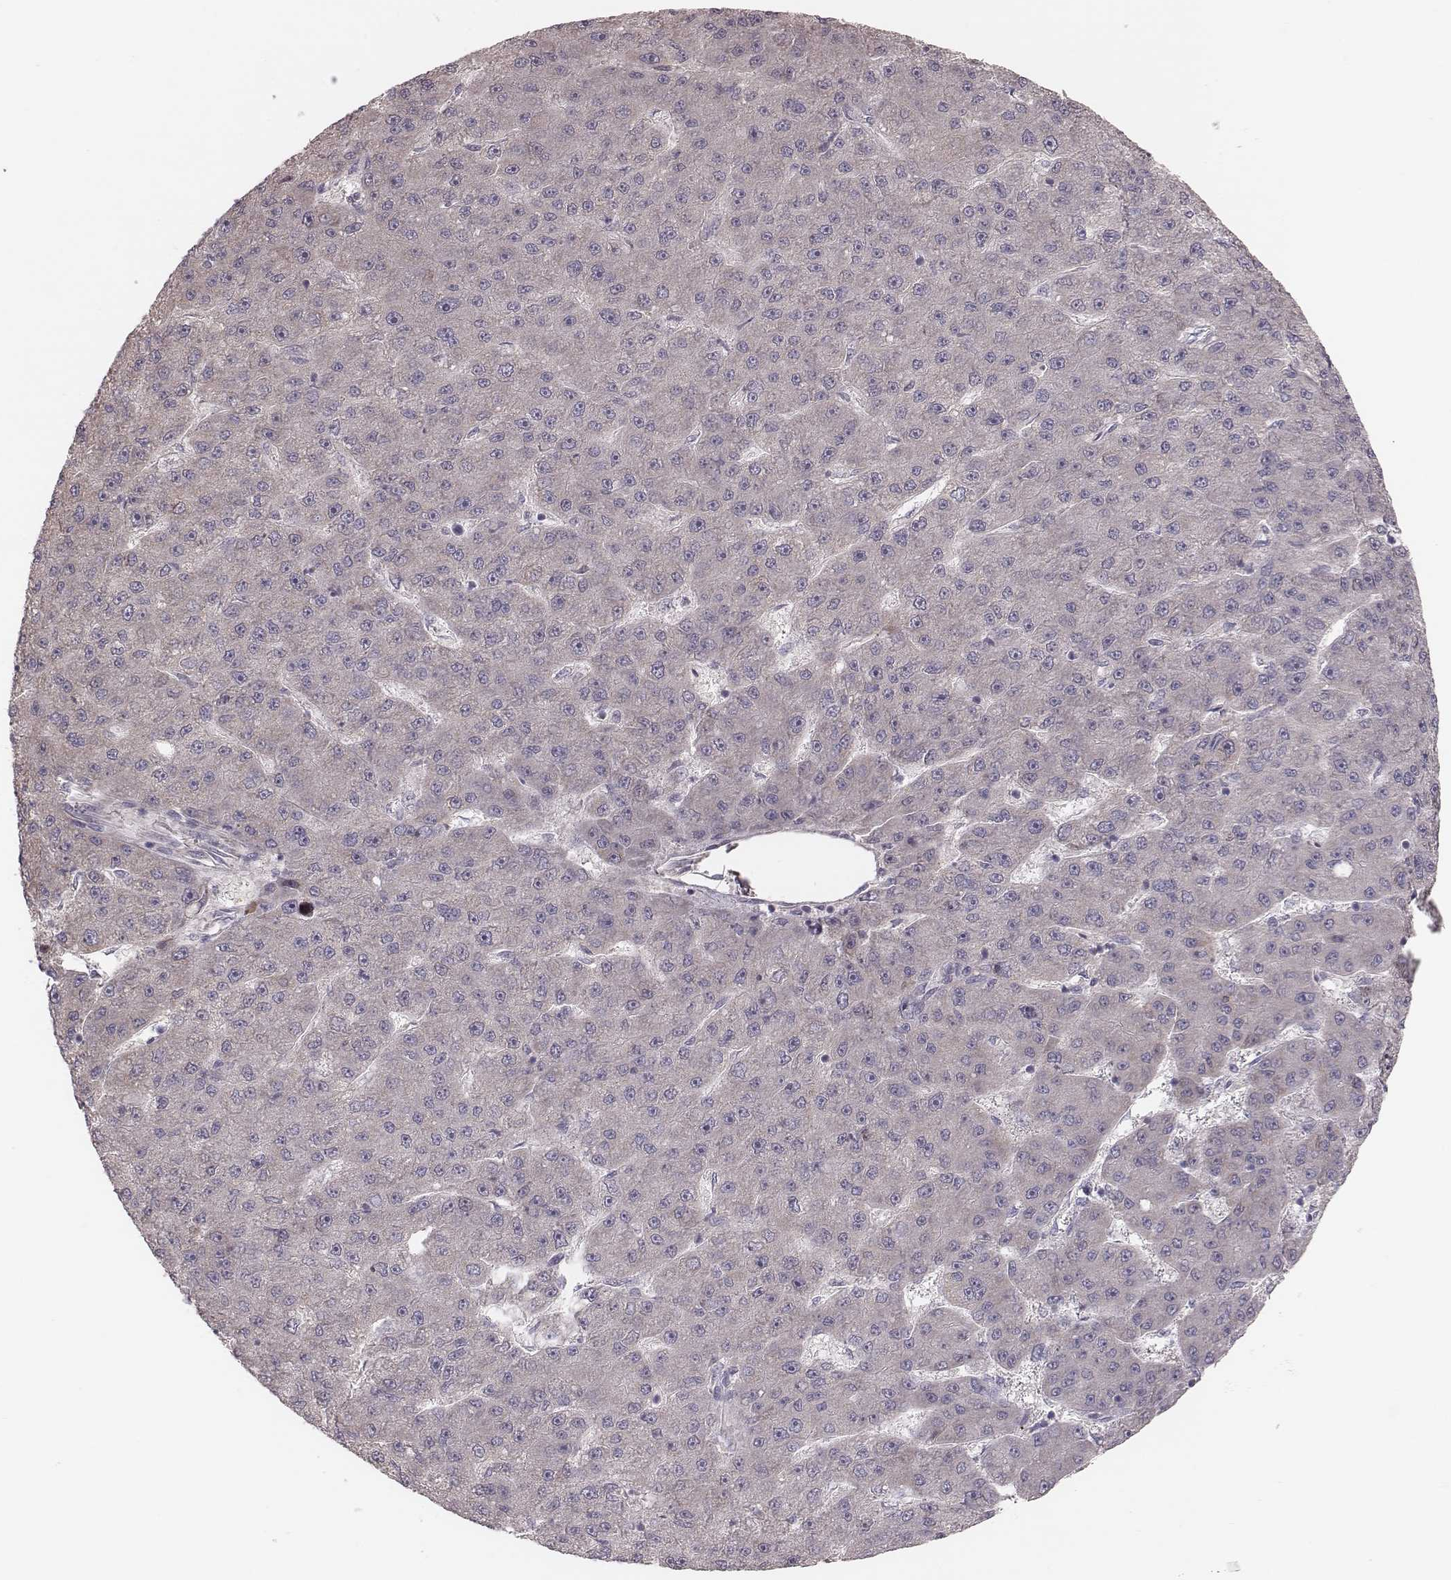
{"staining": {"intensity": "negative", "quantity": "none", "location": "none"}, "tissue": "liver cancer", "cell_type": "Tumor cells", "image_type": "cancer", "snomed": [{"axis": "morphology", "description": "Carcinoma, Hepatocellular, NOS"}, {"axis": "topography", "description": "Liver"}], "caption": "Tumor cells show no significant protein positivity in liver hepatocellular carcinoma.", "gene": "MRPS27", "patient": {"sex": "male", "age": 67}}